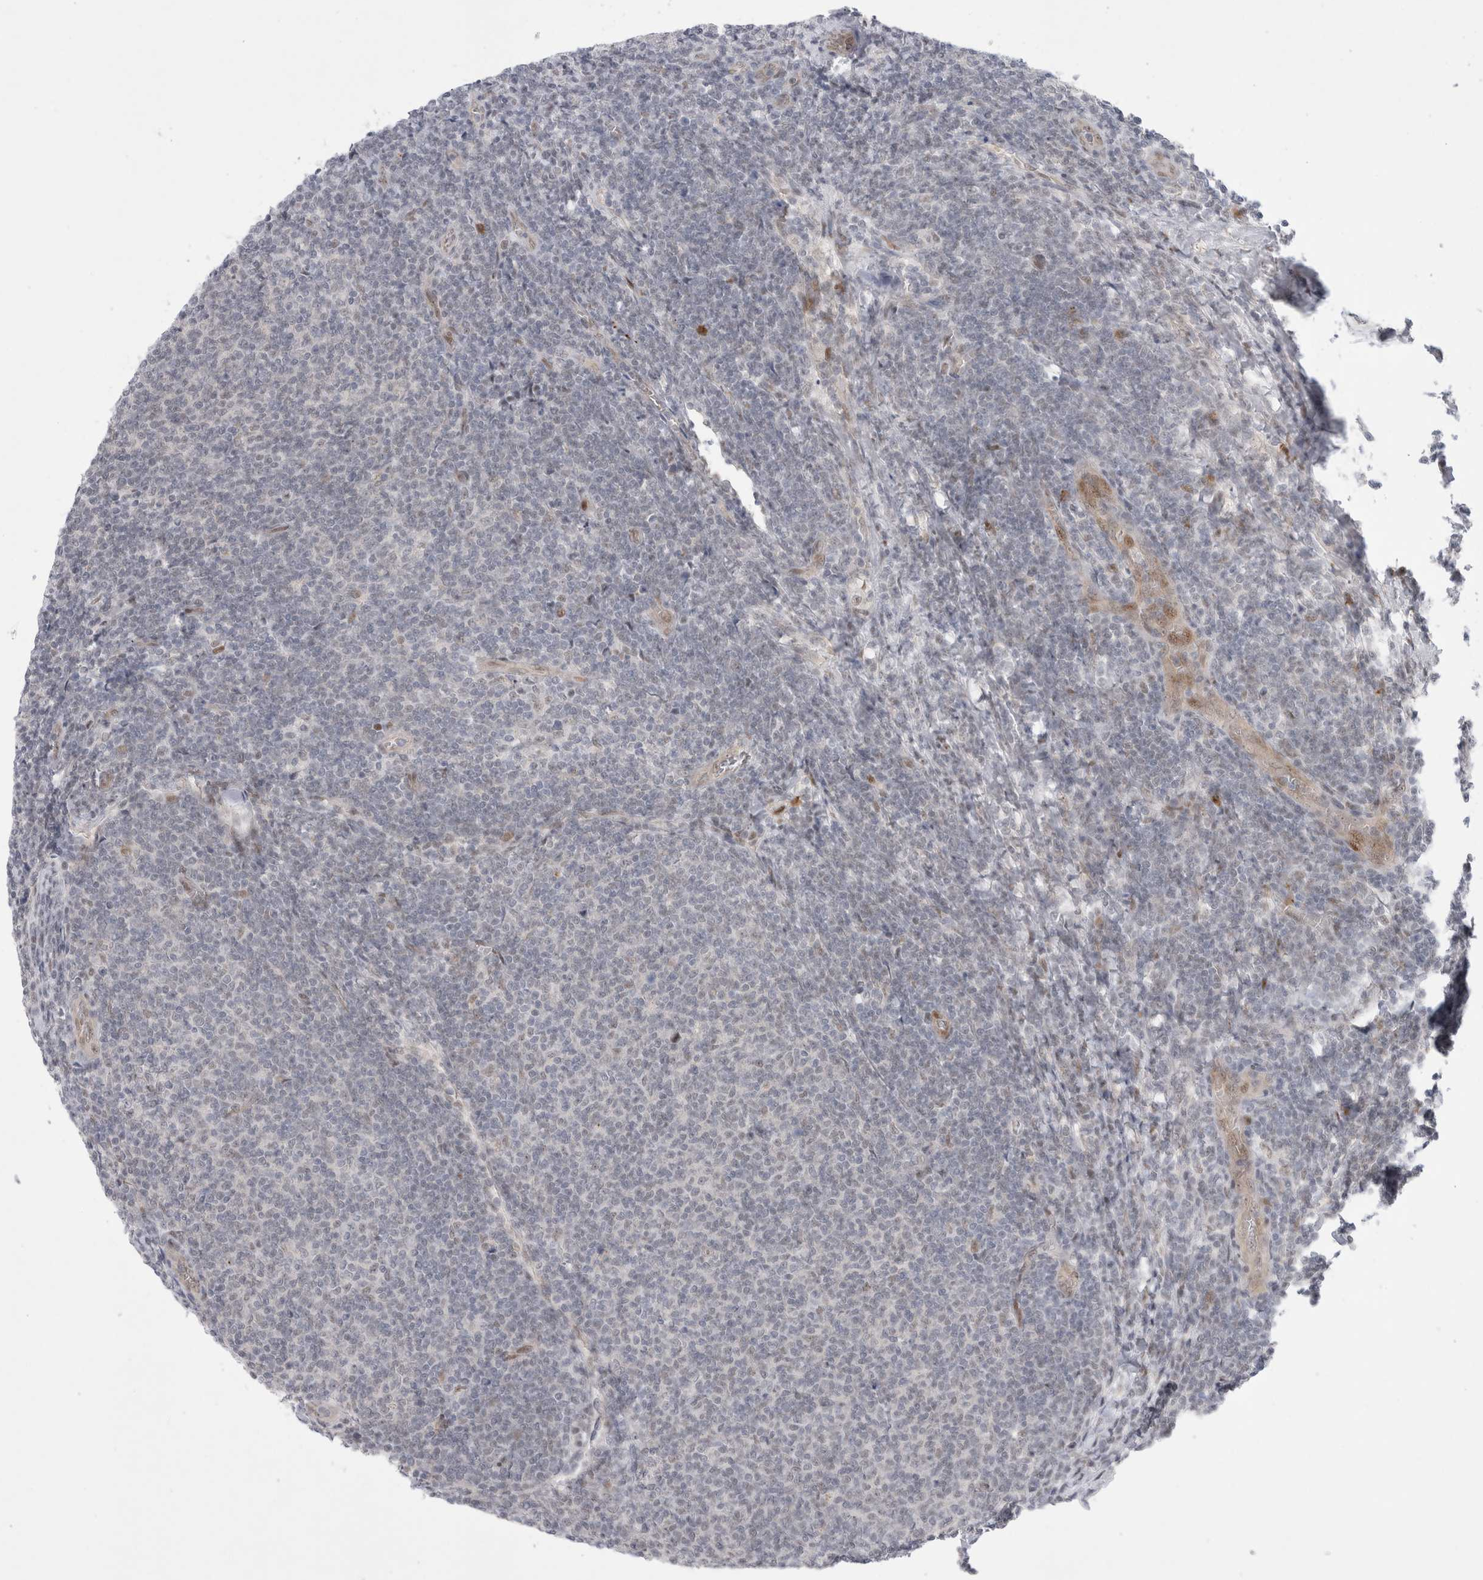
{"staining": {"intensity": "negative", "quantity": "none", "location": "none"}, "tissue": "lymphoma", "cell_type": "Tumor cells", "image_type": "cancer", "snomed": [{"axis": "morphology", "description": "Malignant lymphoma, non-Hodgkin's type, Low grade"}, {"axis": "topography", "description": "Lymph node"}], "caption": "Immunohistochemistry of human lymphoma demonstrates no staining in tumor cells.", "gene": "WIPF2", "patient": {"sex": "male", "age": 66}}